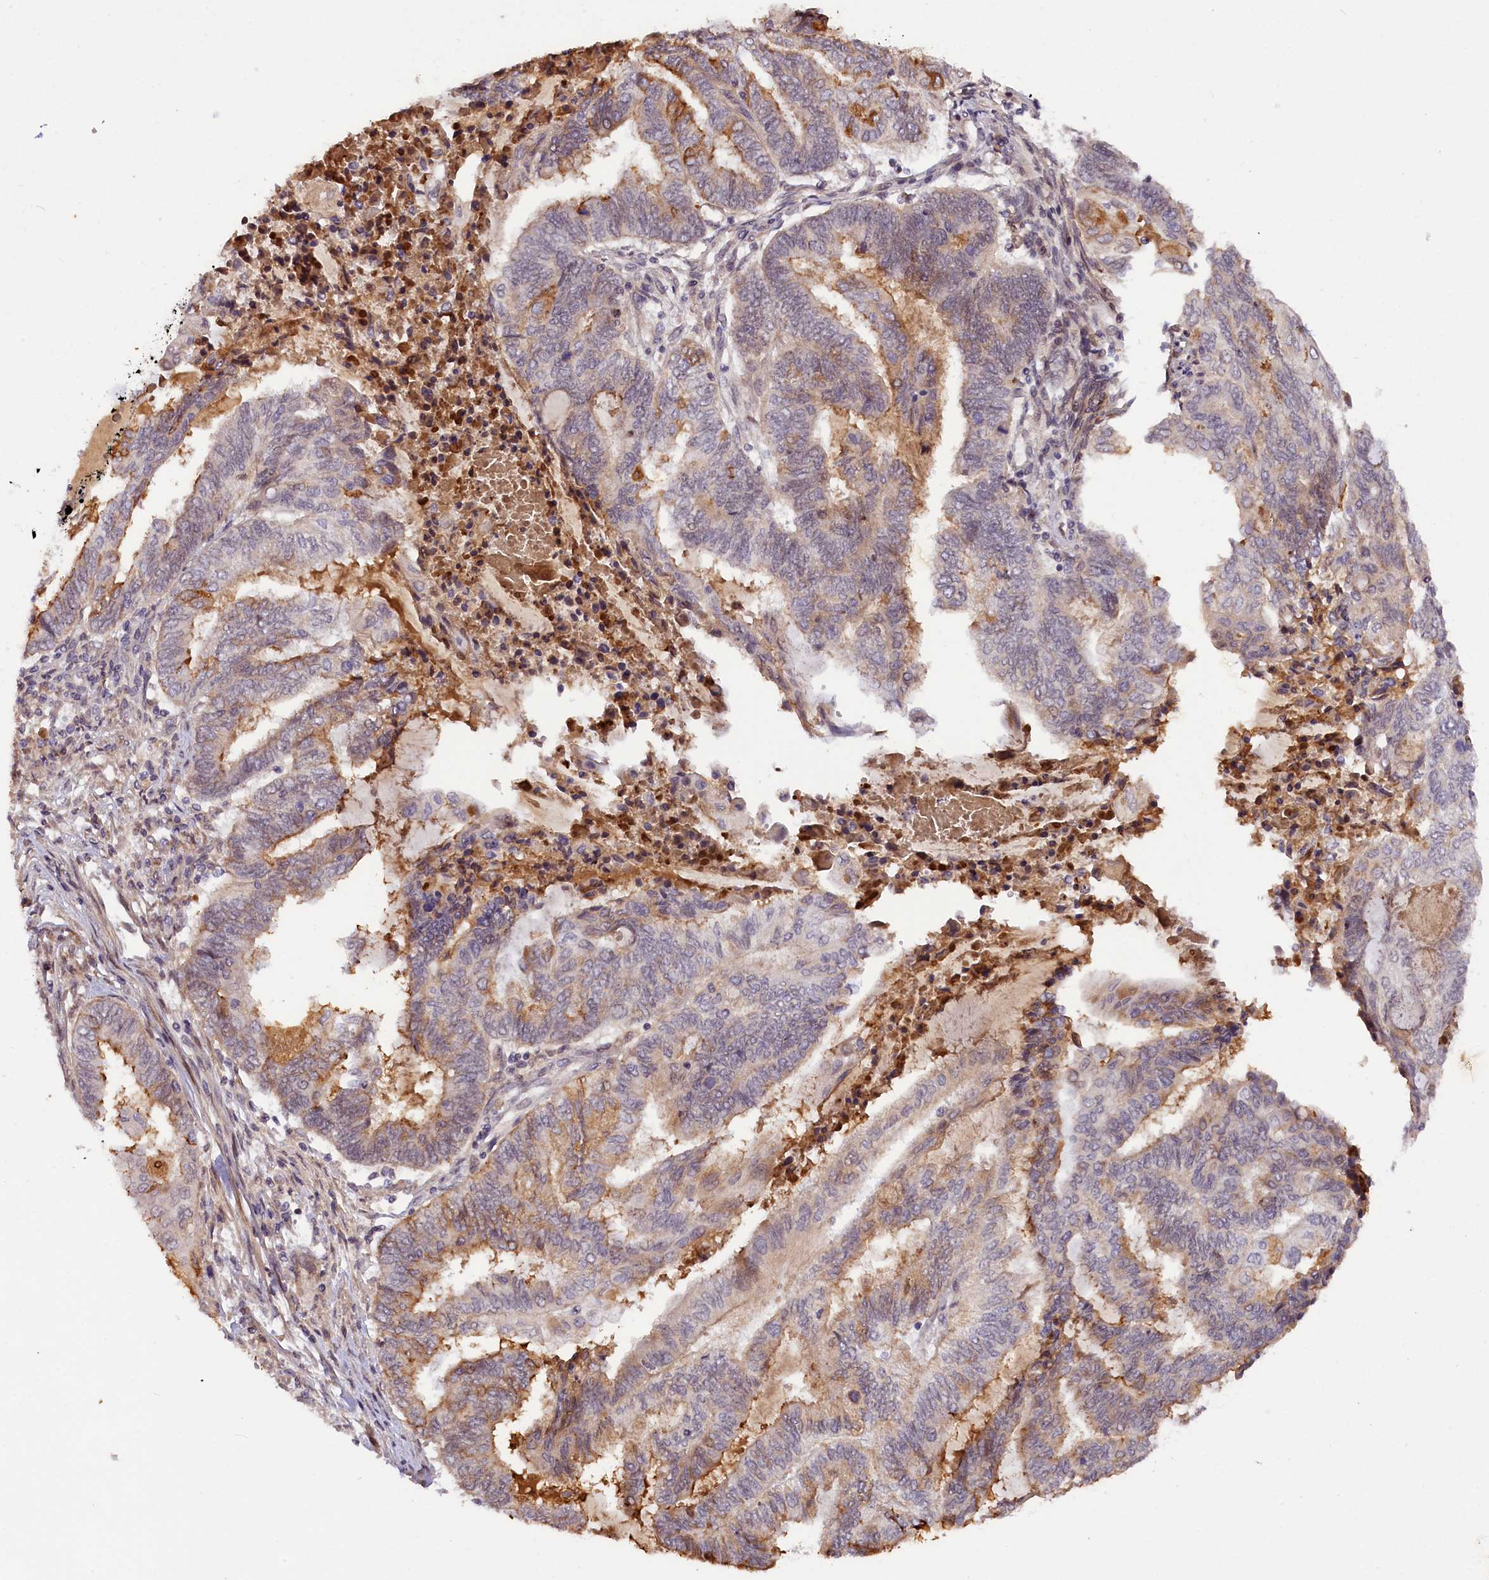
{"staining": {"intensity": "moderate", "quantity": "<25%", "location": "cytoplasmic/membranous"}, "tissue": "endometrial cancer", "cell_type": "Tumor cells", "image_type": "cancer", "snomed": [{"axis": "morphology", "description": "Adenocarcinoma, NOS"}, {"axis": "topography", "description": "Uterus"}, {"axis": "topography", "description": "Endometrium"}], "caption": "Immunohistochemistry staining of adenocarcinoma (endometrial), which demonstrates low levels of moderate cytoplasmic/membranous expression in approximately <25% of tumor cells indicating moderate cytoplasmic/membranous protein positivity. The staining was performed using DAB (brown) for protein detection and nuclei were counterstained in hematoxylin (blue).", "gene": "ZNF480", "patient": {"sex": "female", "age": 70}}